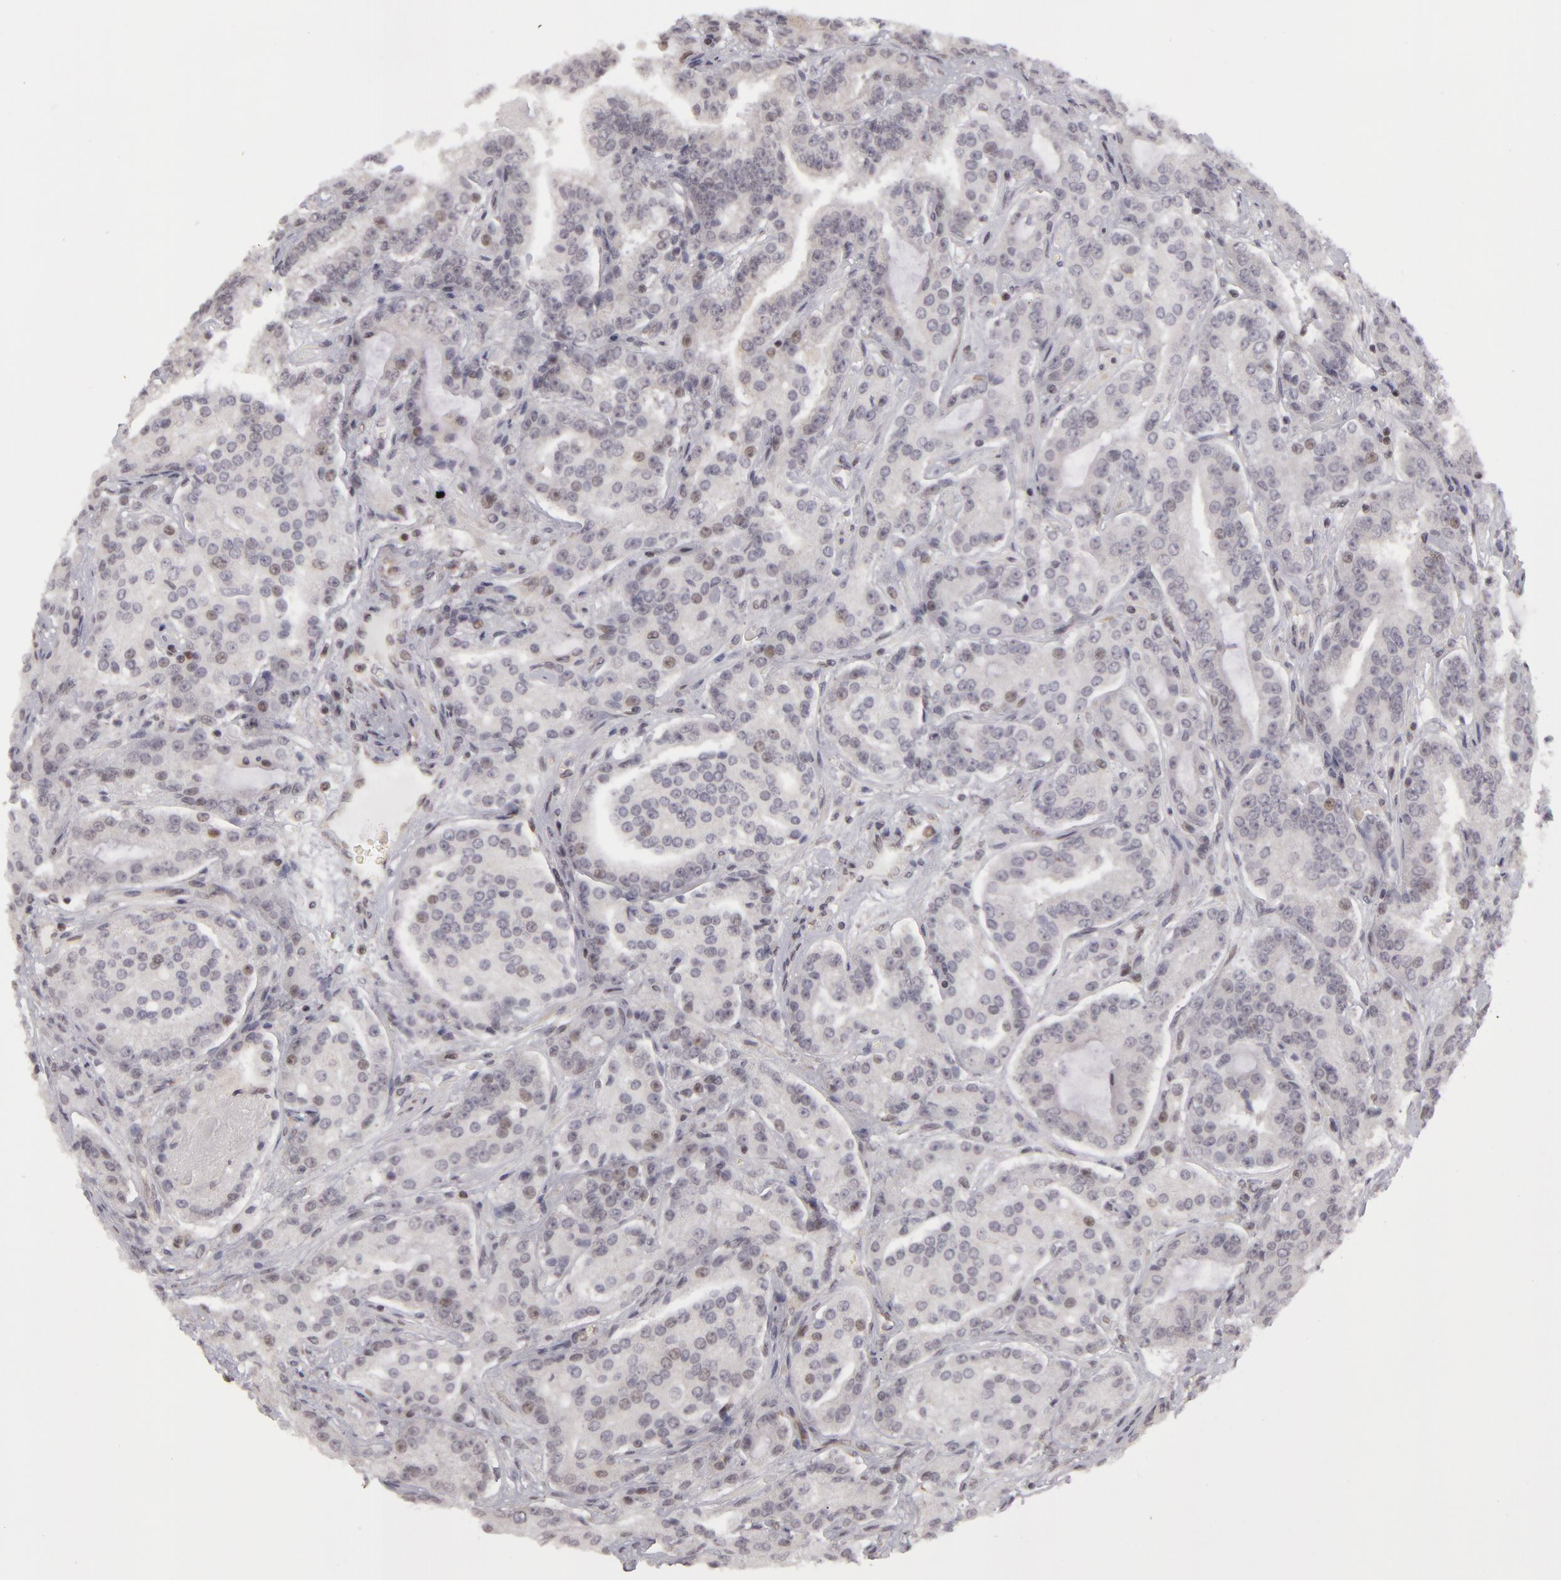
{"staining": {"intensity": "weak", "quantity": "<25%", "location": "nuclear"}, "tissue": "prostate cancer", "cell_type": "Tumor cells", "image_type": "cancer", "snomed": [{"axis": "morphology", "description": "Adenocarcinoma, Medium grade"}, {"axis": "topography", "description": "Prostate"}], "caption": "Tumor cells show no significant protein positivity in prostate adenocarcinoma (medium-grade).", "gene": "ZNF133", "patient": {"sex": "male", "age": 72}}